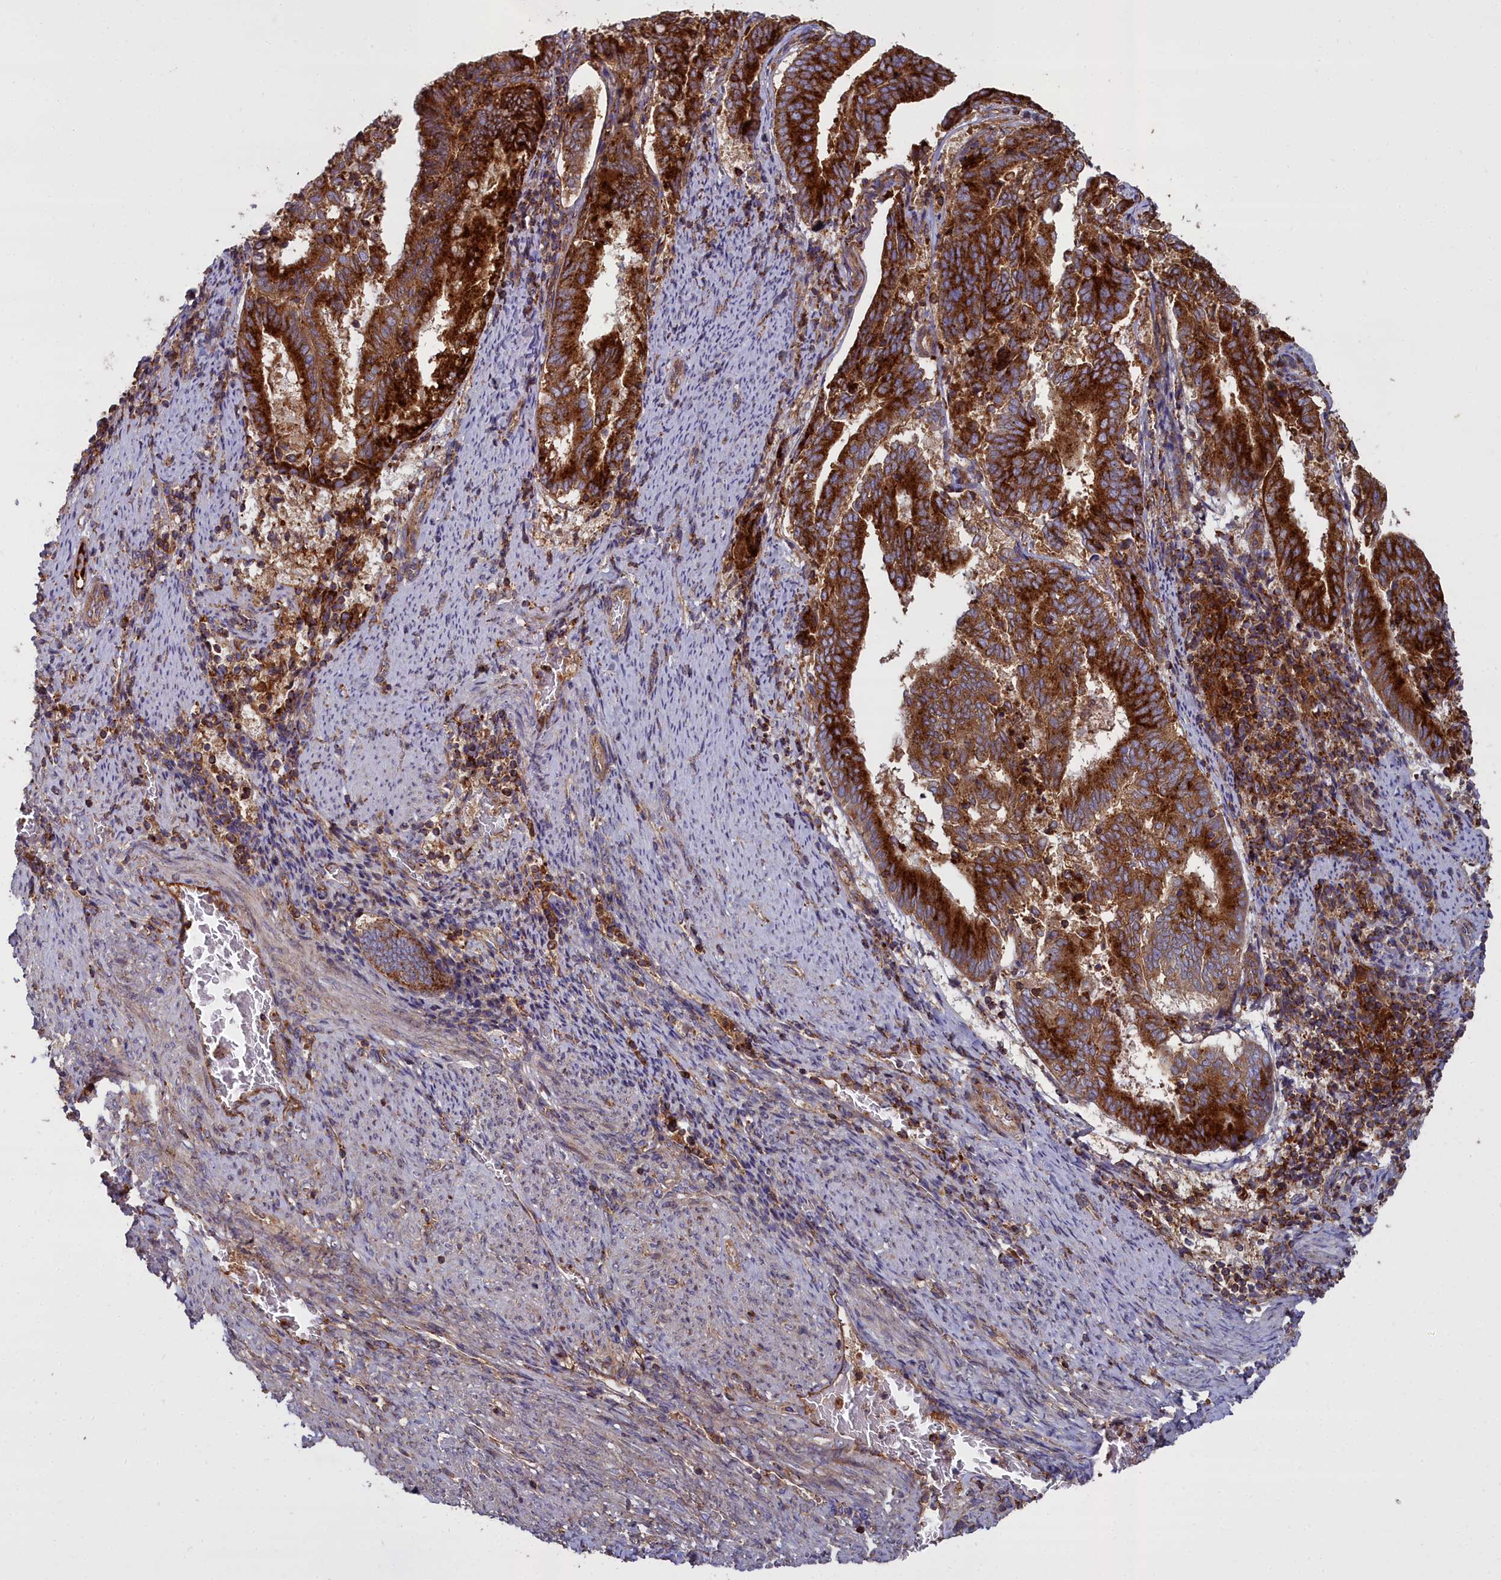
{"staining": {"intensity": "strong", "quantity": ">75%", "location": "cytoplasmic/membranous"}, "tissue": "endometrial cancer", "cell_type": "Tumor cells", "image_type": "cancer", "snomed": [{"axis": "morphology", "description": "Adenocarcinoma, NOS"}, {"axis": "topography", "description": "Endometrium"}], "caption": "Strong cytoplasmic/membranous staining for a protein is identified in about >75% of tumor cells of adenocarcinoma (endometrial) using IHC.", "gene": "LNPEP", "patient": {"sex": "female", "age": 80}}